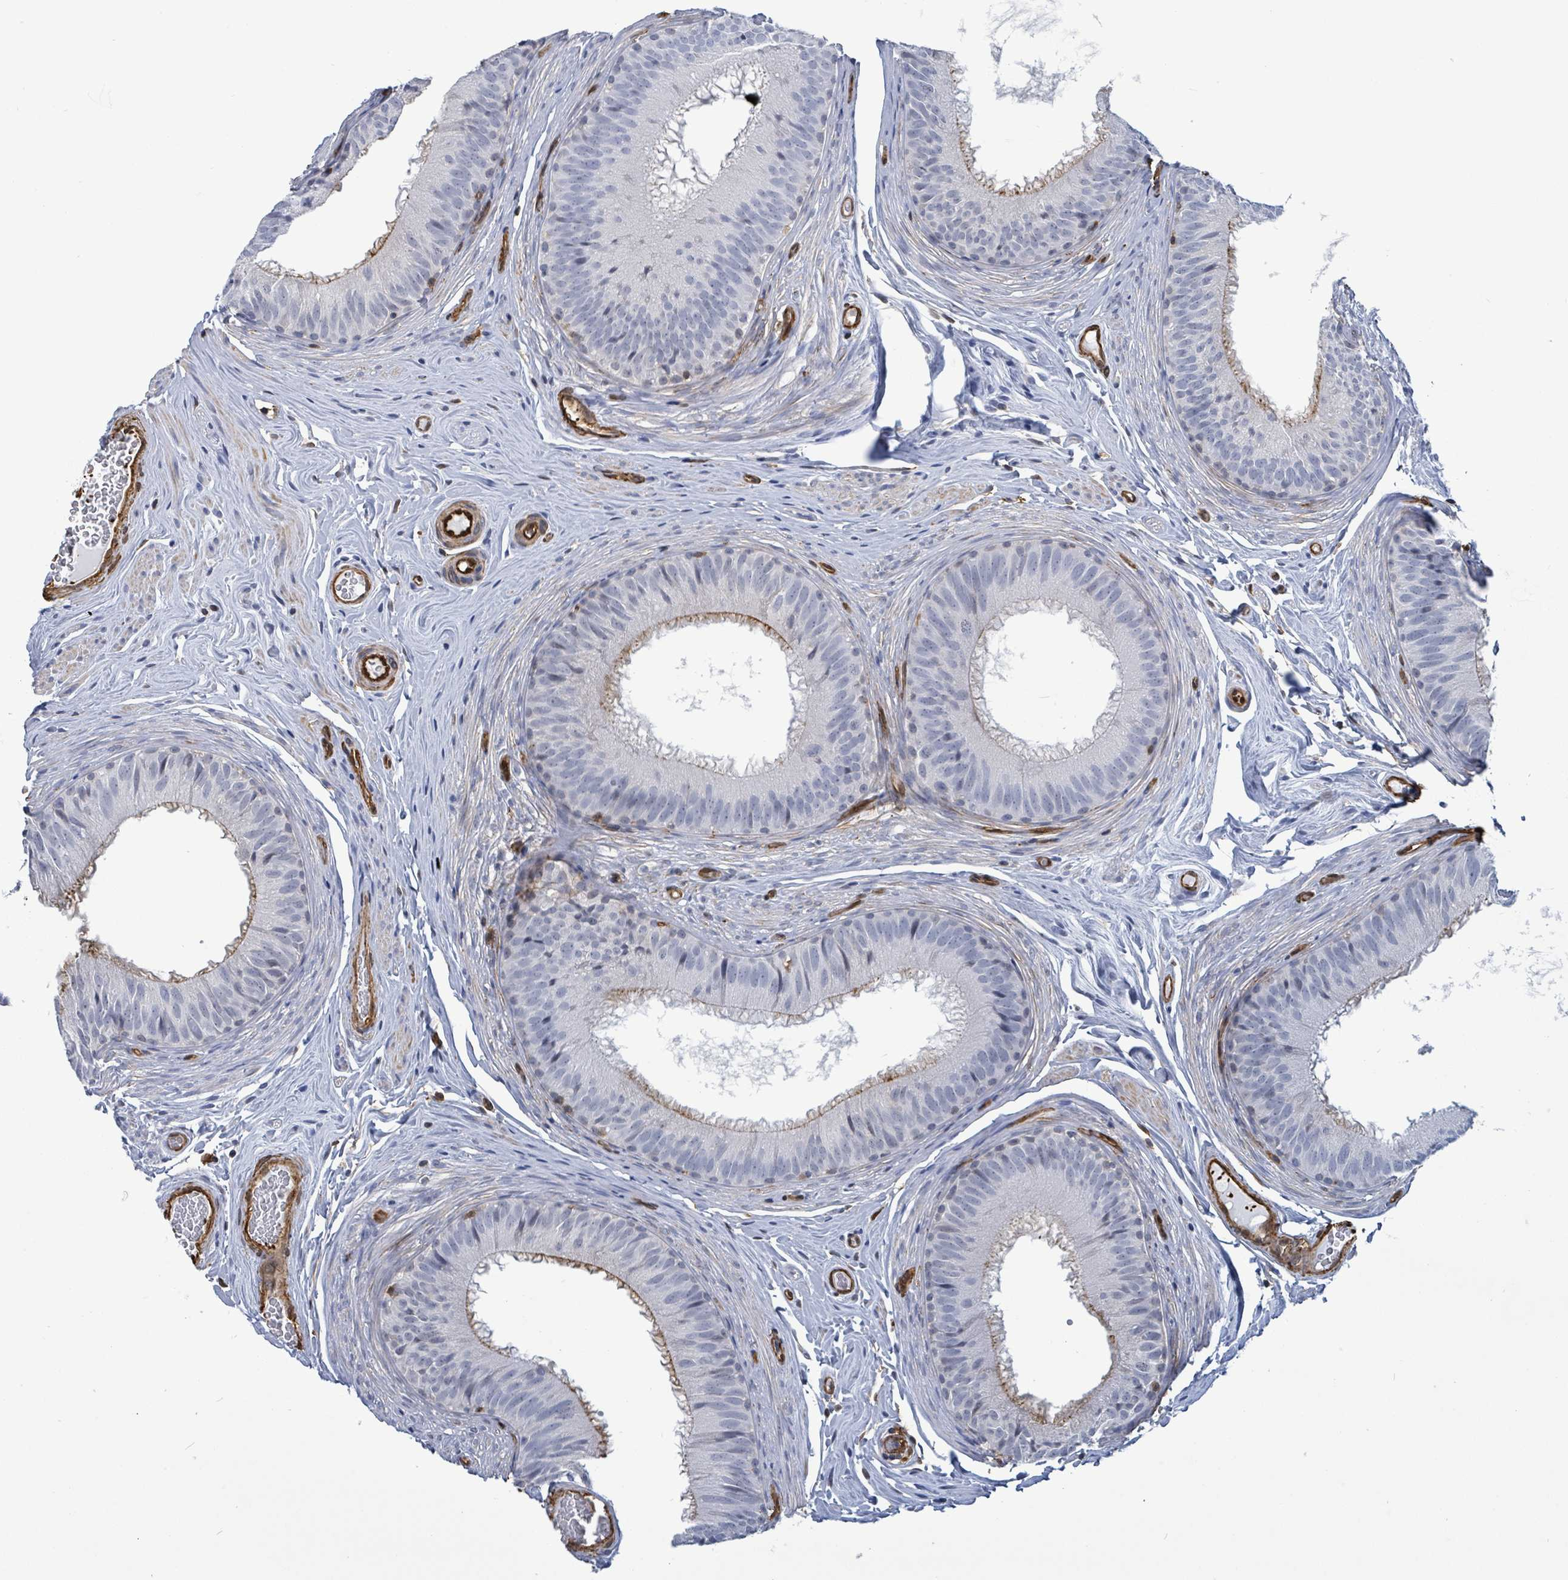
{"staining": {"intensity": "negative", "quantity": "none", "location": "none"}, "tissue": "epididymis", "cell_type": "Glandular cells", "image_type": "normal", "snomed": [{"axis": "morphology", "description": "Normal tissue, NOS"}, {"axis": "topography", "description": "Epididymis, spermatic cord, NOS"}], "caption": "Glandular cells are negative for brown protein staining in normal epididymis. (DAB (3,3'-diaminobenzidine) IHC, high magnification).", "gene": "PRKRIP1", "patient": {"sex": "male", "age": 25}}